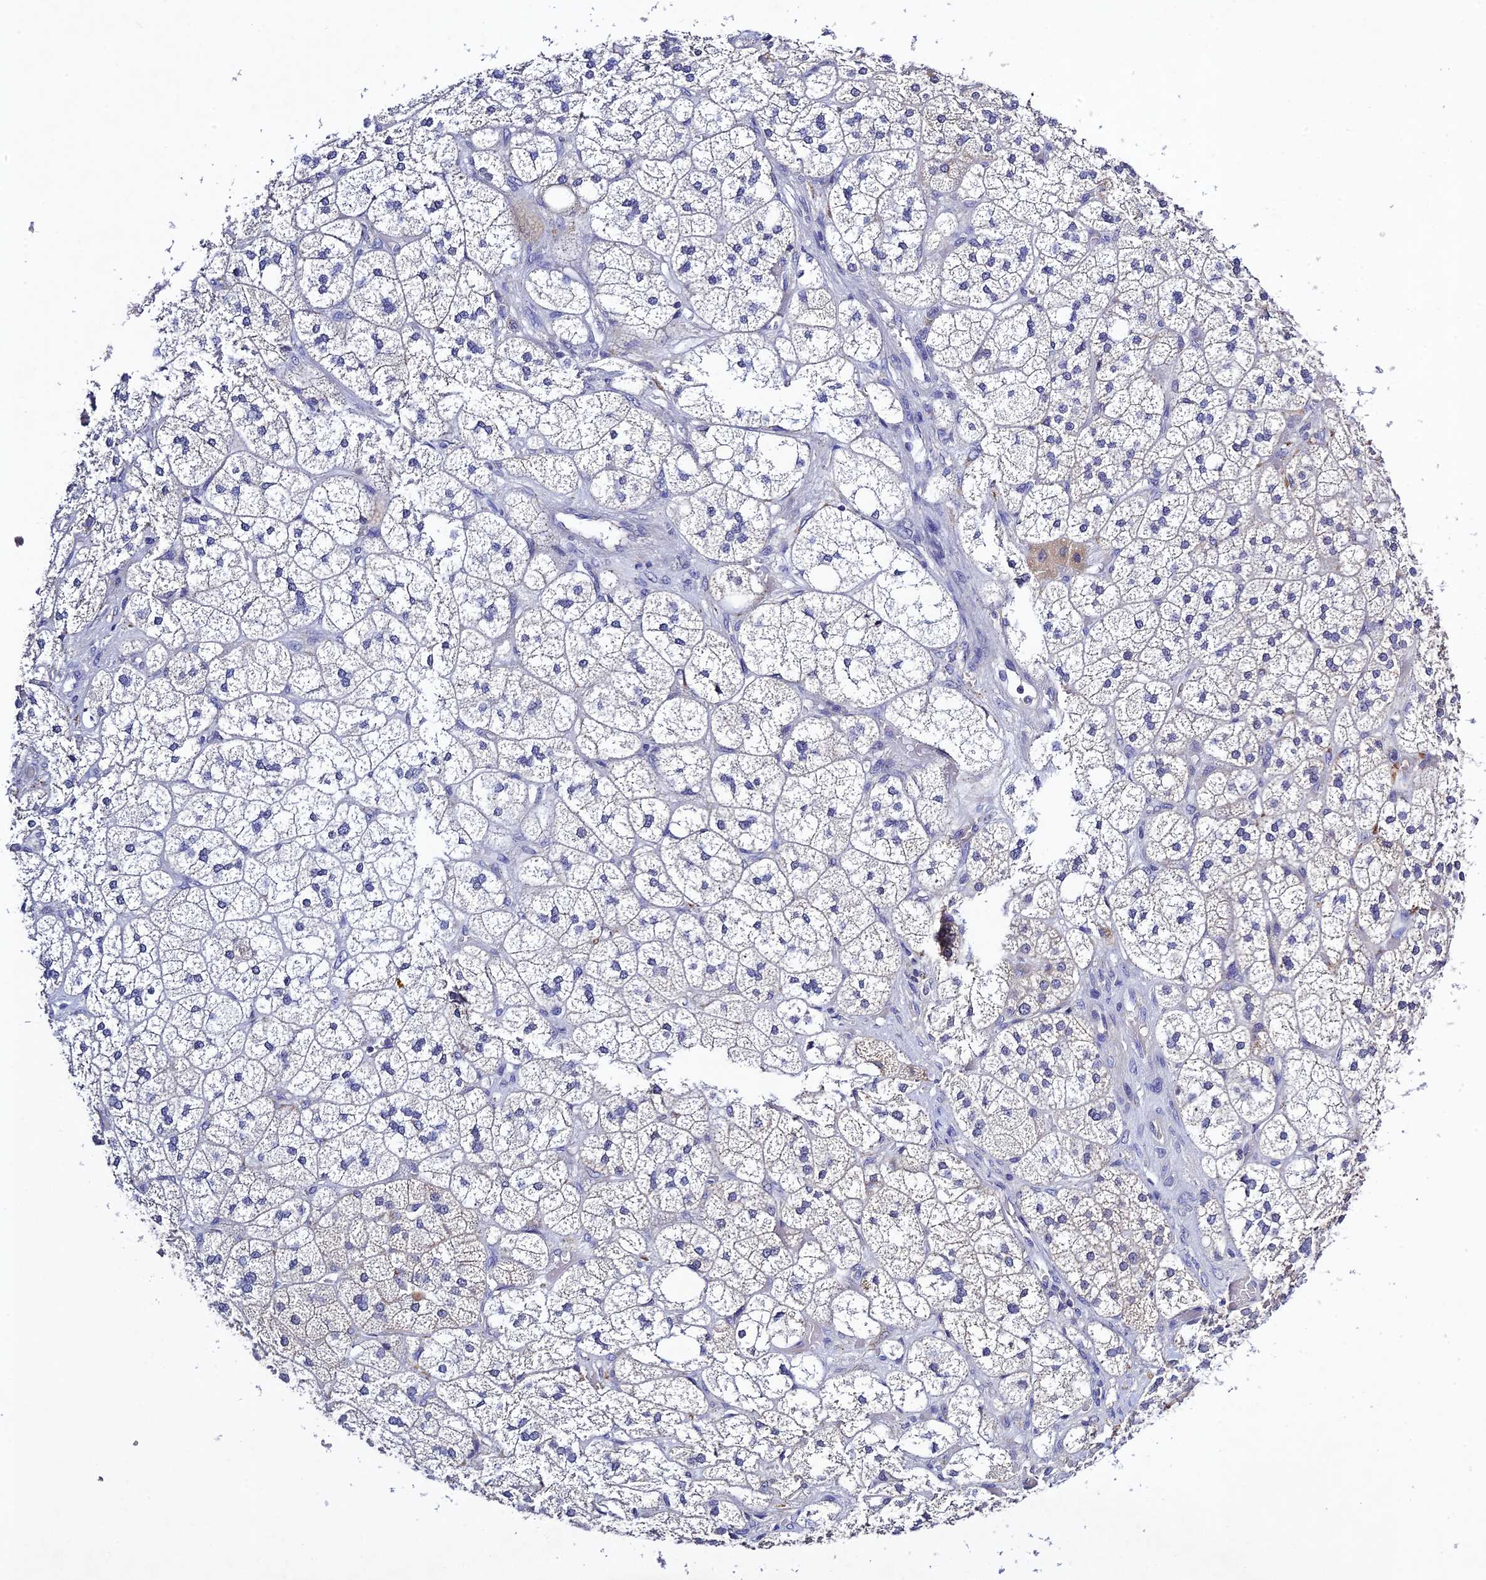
{"staining": {"intensity": "weak", "quantity": "<25%", "location": "cytoplasmic/membranous"}, "tissue": "adrenal gland", "cell_type": "Glandular cells", "image_type": "normal", "snomed": [{"axis": "morphology", "description": "Normal tissue, NOS"}, {"axis": "topography", "description": "Adrenal gland"}], "caption": "An IHC micrograph of unremarkable adrenal gland is shown. There is no staining in glandular cells of adrenal gland.", "gene": "CHST5", "patient": {"sex": "male", "age": 61}}